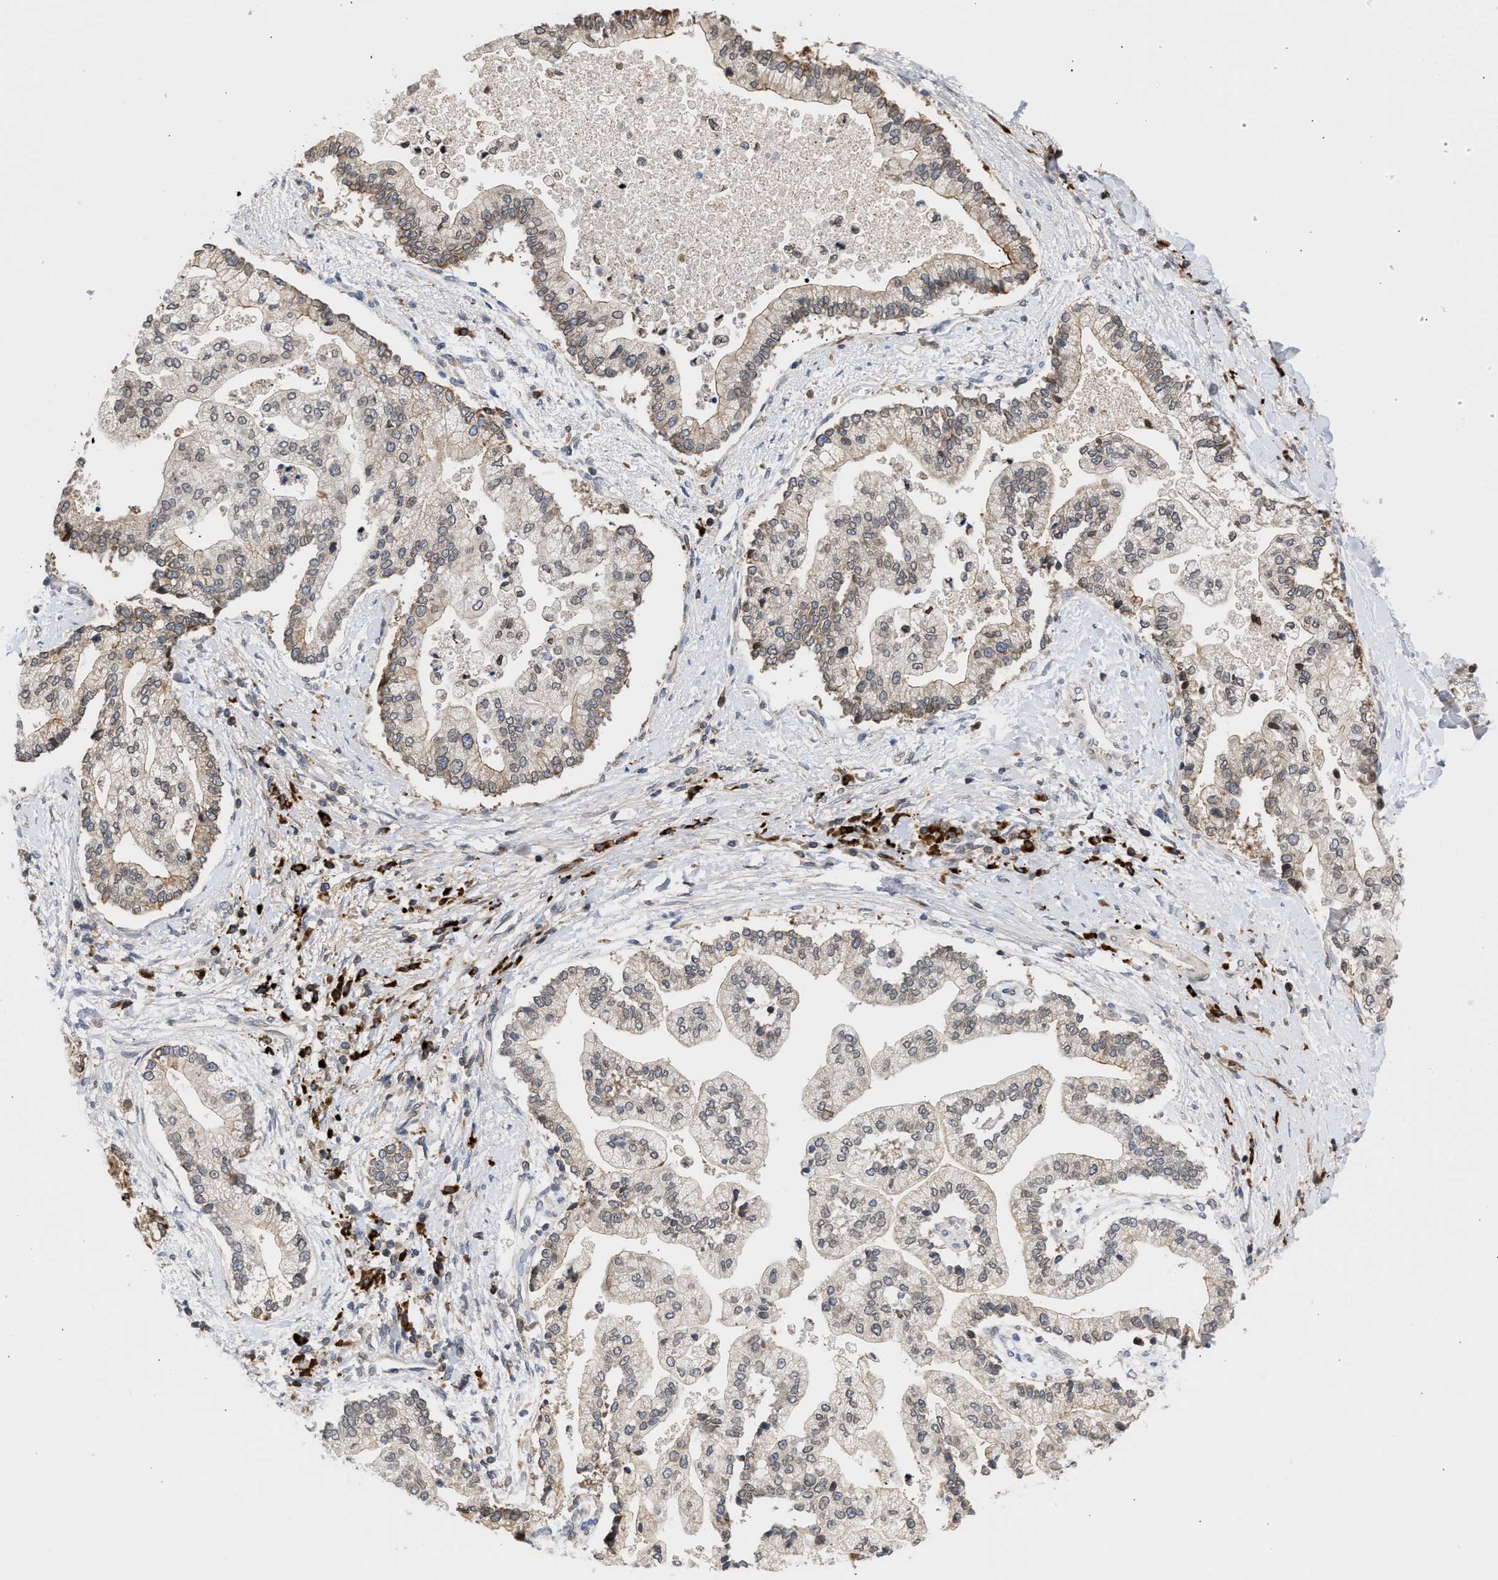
{"staining": {"intensity": "weak", "quantity": "<25%", "location": "cytoplasmic/membranous"}, "tissue": "liver cancer", "cell_type": "Tumor cells", "image_type": "cancer", "snomed": [{"axis": "morphology", "description": "Cholangiocarcinoma"}, {"axis": "topography", "description": "Liver"}], "caption": "Tumor cells show no significant expression in liver cholangiocarcinoma.", "gene": "NUP62", "patient": {"sex": "male", "age": 50}}